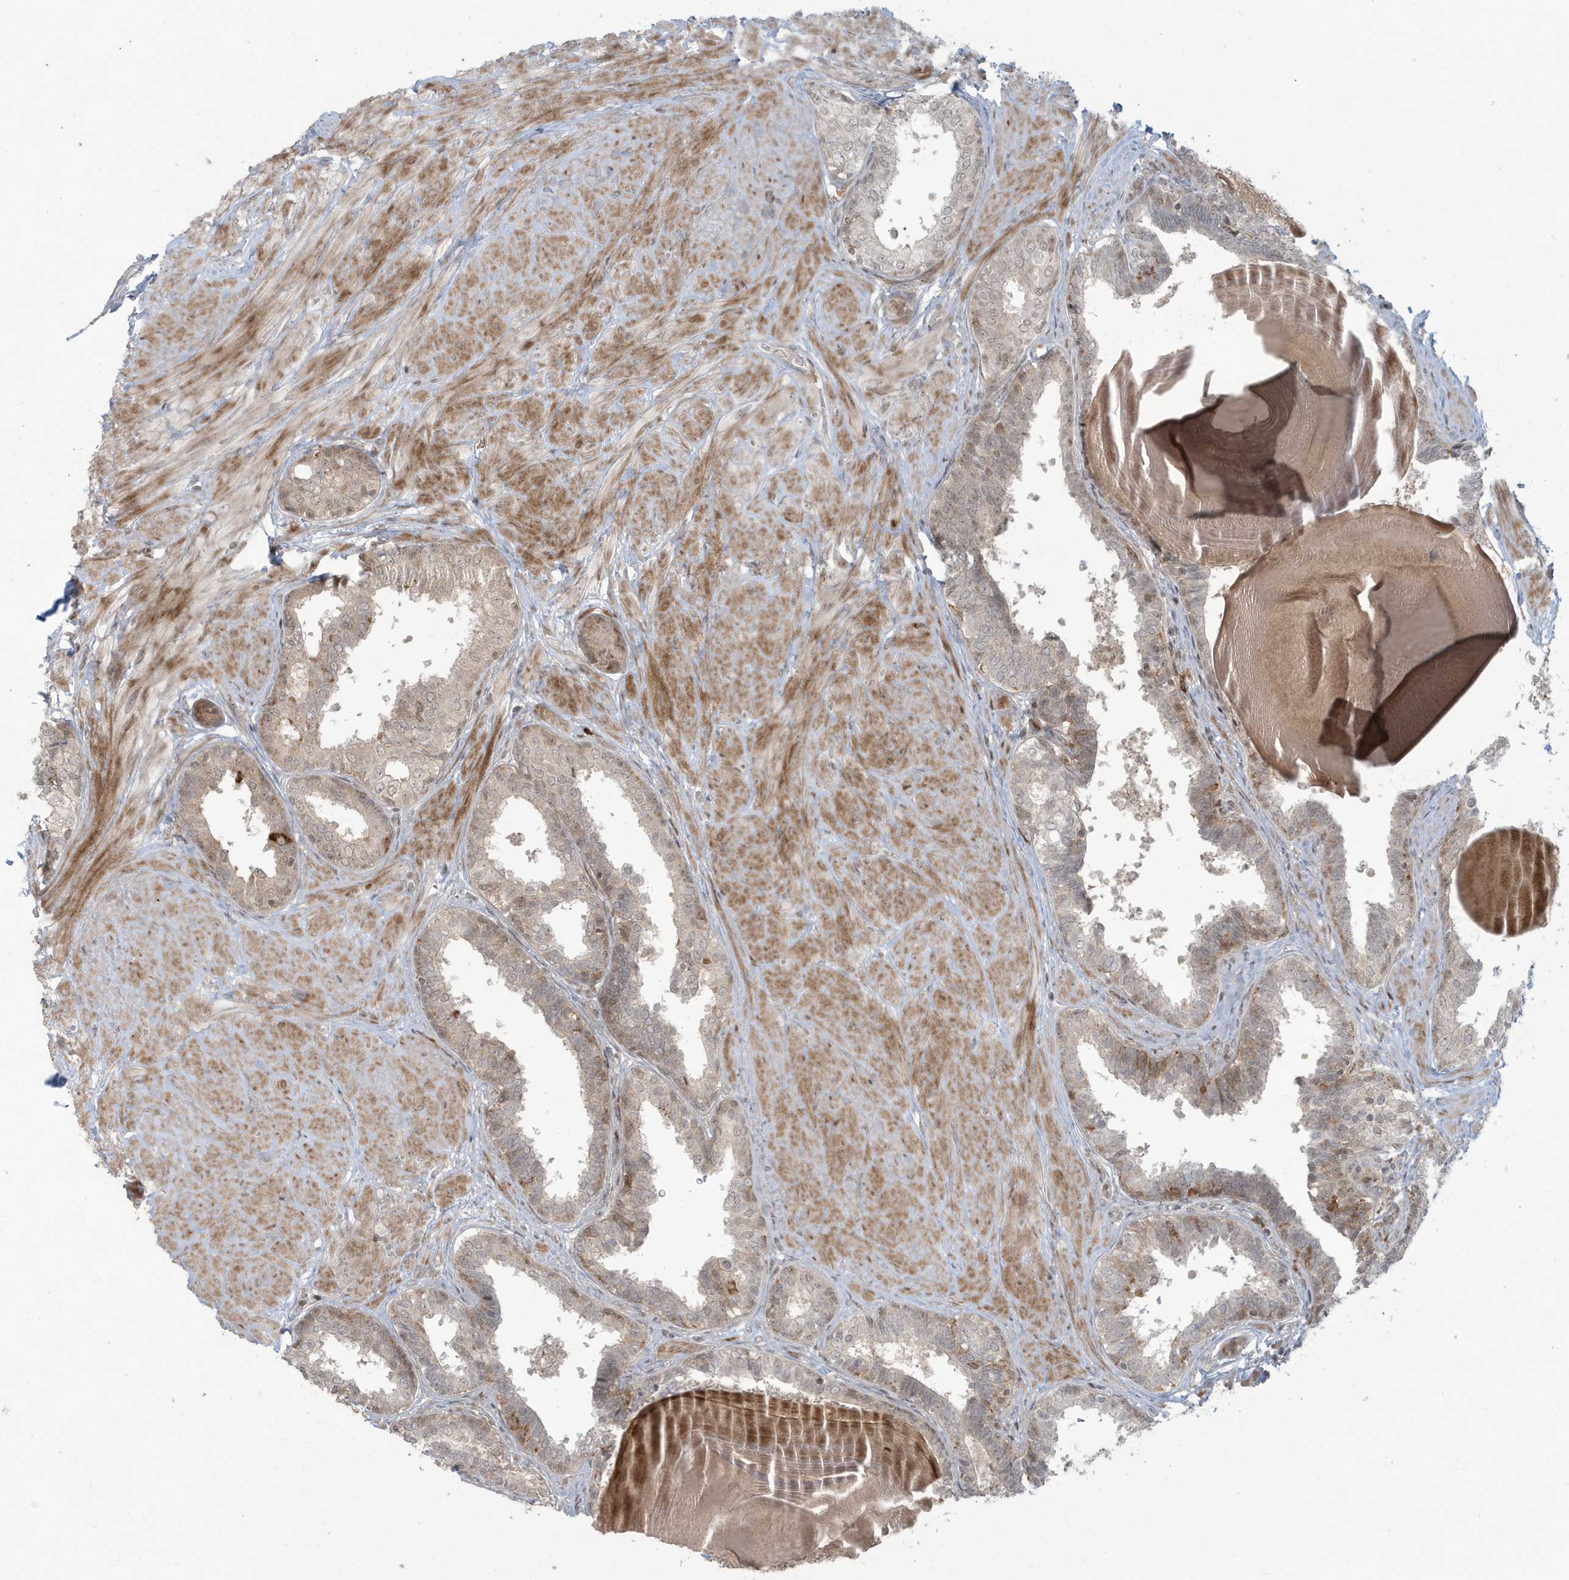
{"staining": {"intensity": "strong", "quantity": "25%-75%", "location": "cytoplasmic/membranous,nuclear"}, "tissue": "prostate", "cell_type": "Glandular cells", "image_type": "normal", "snomed": [{"axis": "morphology", "description": "Normal tissue, NOS"}, {"axis": "topography", "description": "Prostate"}], "caption": "IHC histopathology image of normal human prostate stained for a protein (brown), which demonstrates high levels of strong cytoplasmic/membranous,nuclear staining in approximately 25%-75% of glandular cells.", "gene": "C1orf52", "patient": {"sex": "male", "age": 48}}